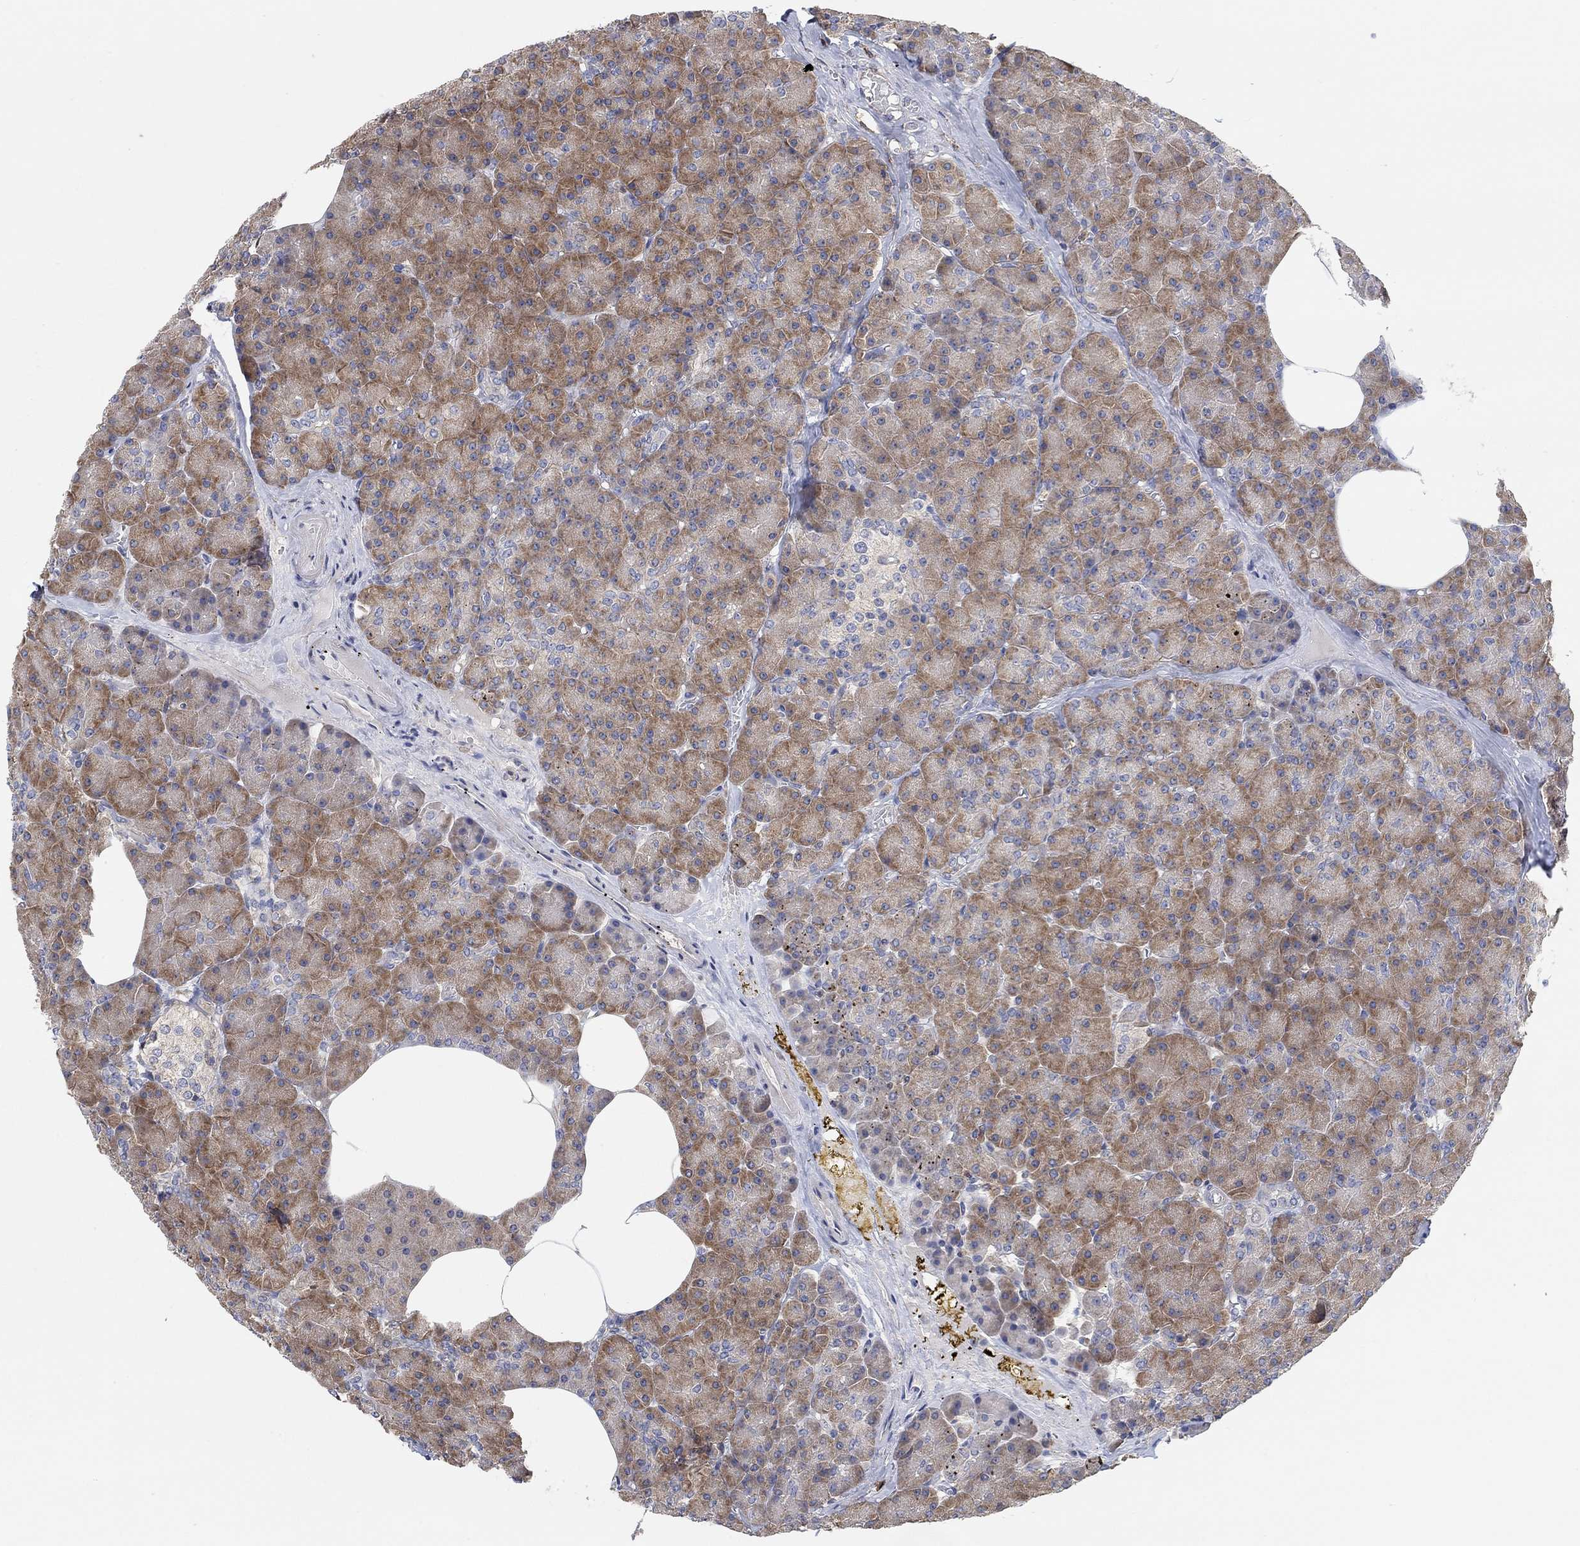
{"staining": {"intensity": "moderate", "quantity": ">75%", "location": "cytoplasmic/membranous"}, "tissue": "pancreas", "cell_type": "Exocrine glandular cells", "image_type": "normal", "snomed": [{"axis": "morphology", "description": "Normal tissue, NOS"}, {"axis": "topography", "description": "Pancreas"}], "caption": "Human pancreas stained with a brown dye shows moderate cytoplasmic/membranous positive expression in about >75% of exocrine glandular cells.", "gene": "SYT16", "patient": {"sex": "female", "age": 45}}